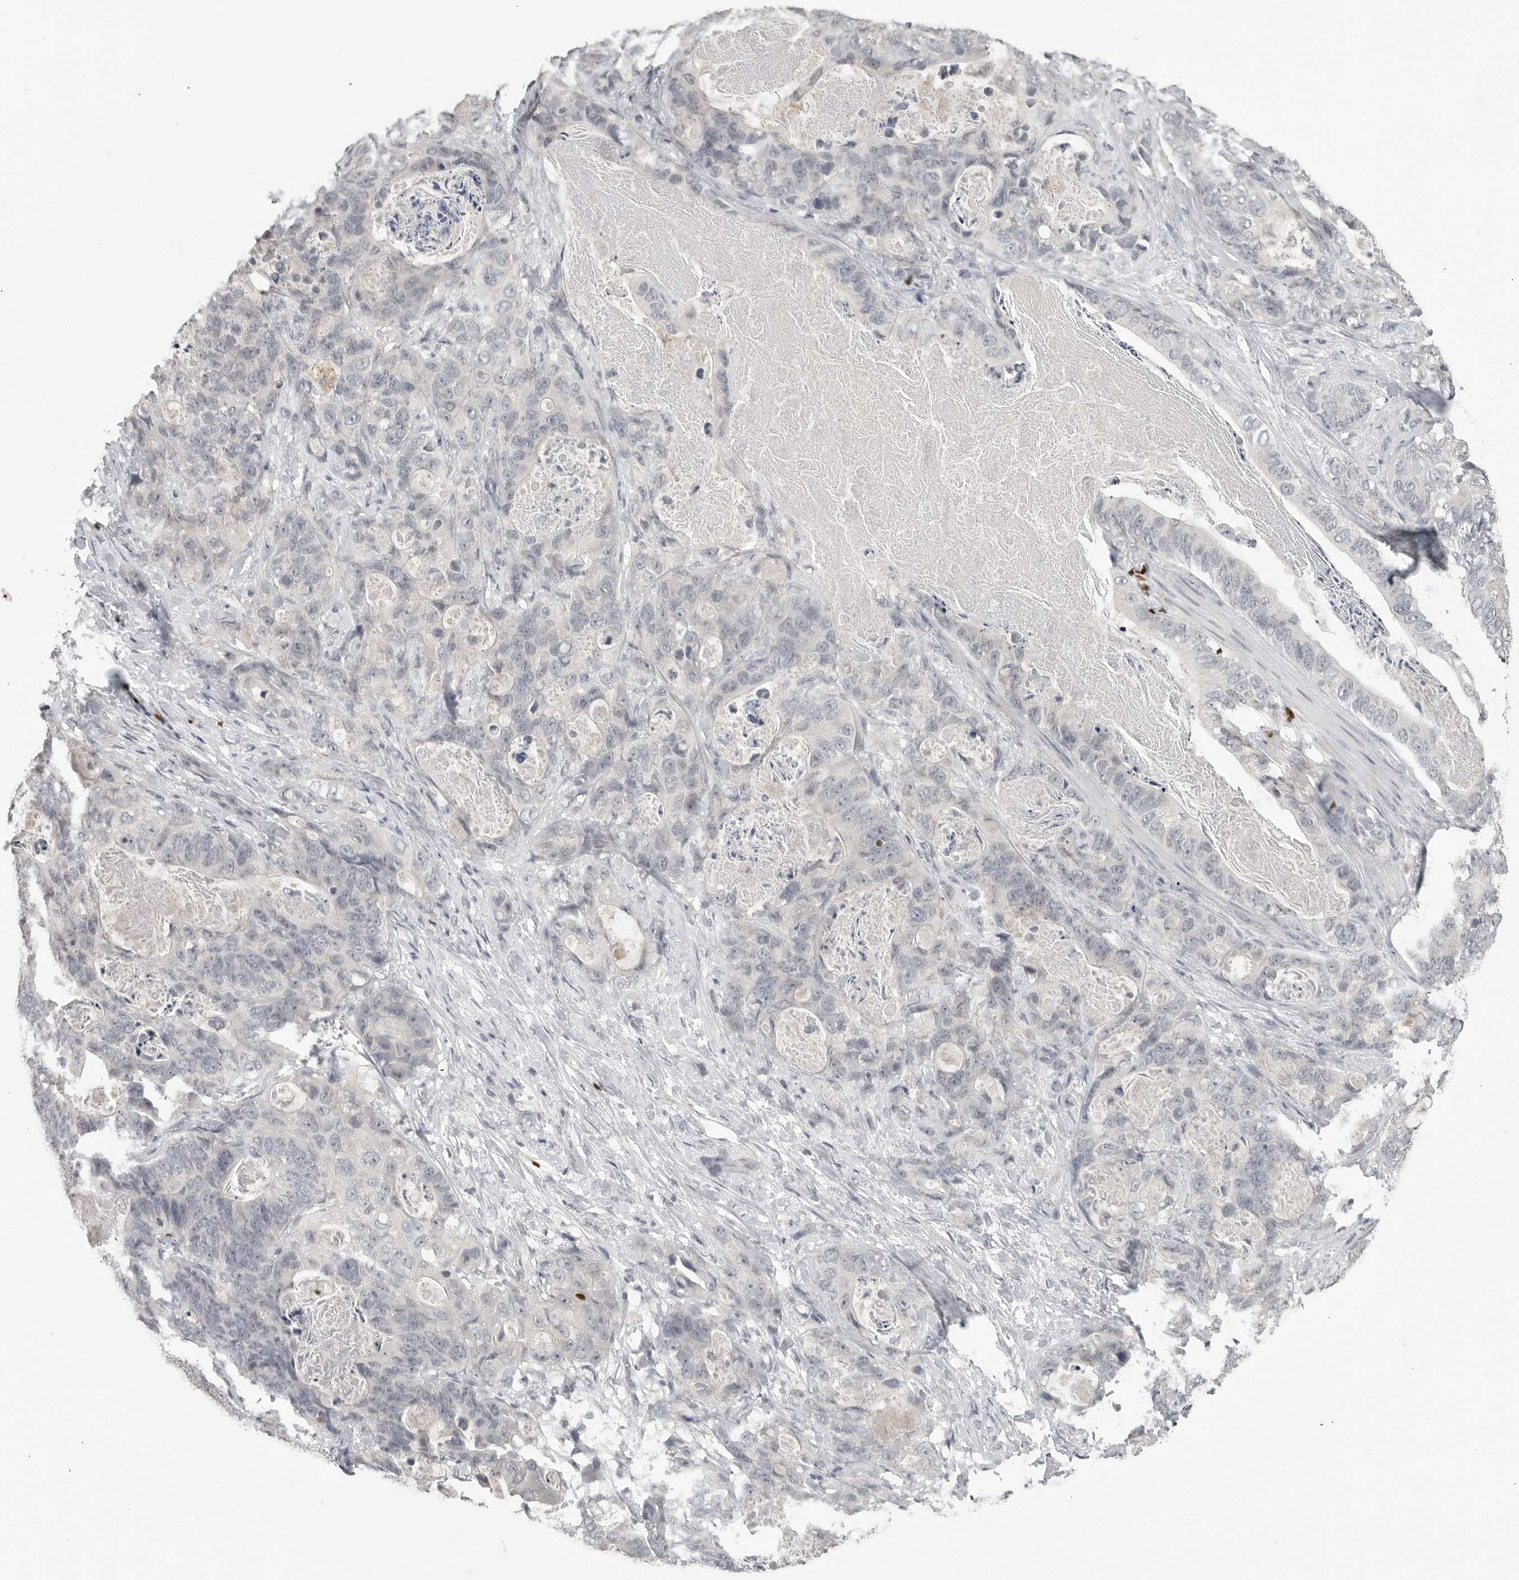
{"staining": {"intensity": "negative", "quantity": "none", "location": "none"}, "tissue": "stomach cancer", "cell_type": "Tumor cells", "image_type": "cancer", "snomed": [{"axis": "morphology", "description": "Normal tissue, NOS"}, {"axis": "morphology", "description": "Adenocarcinoma, NOS"}, {"axis": "topography", "description": "Stomach"}], "caption": "This is a histopathology image of immunohistochemistry staining of stomach cancer, which shows no positivity in tumor cells.", "gene": "FOXP3", "patient": {"sex": "female", "age": 89}}